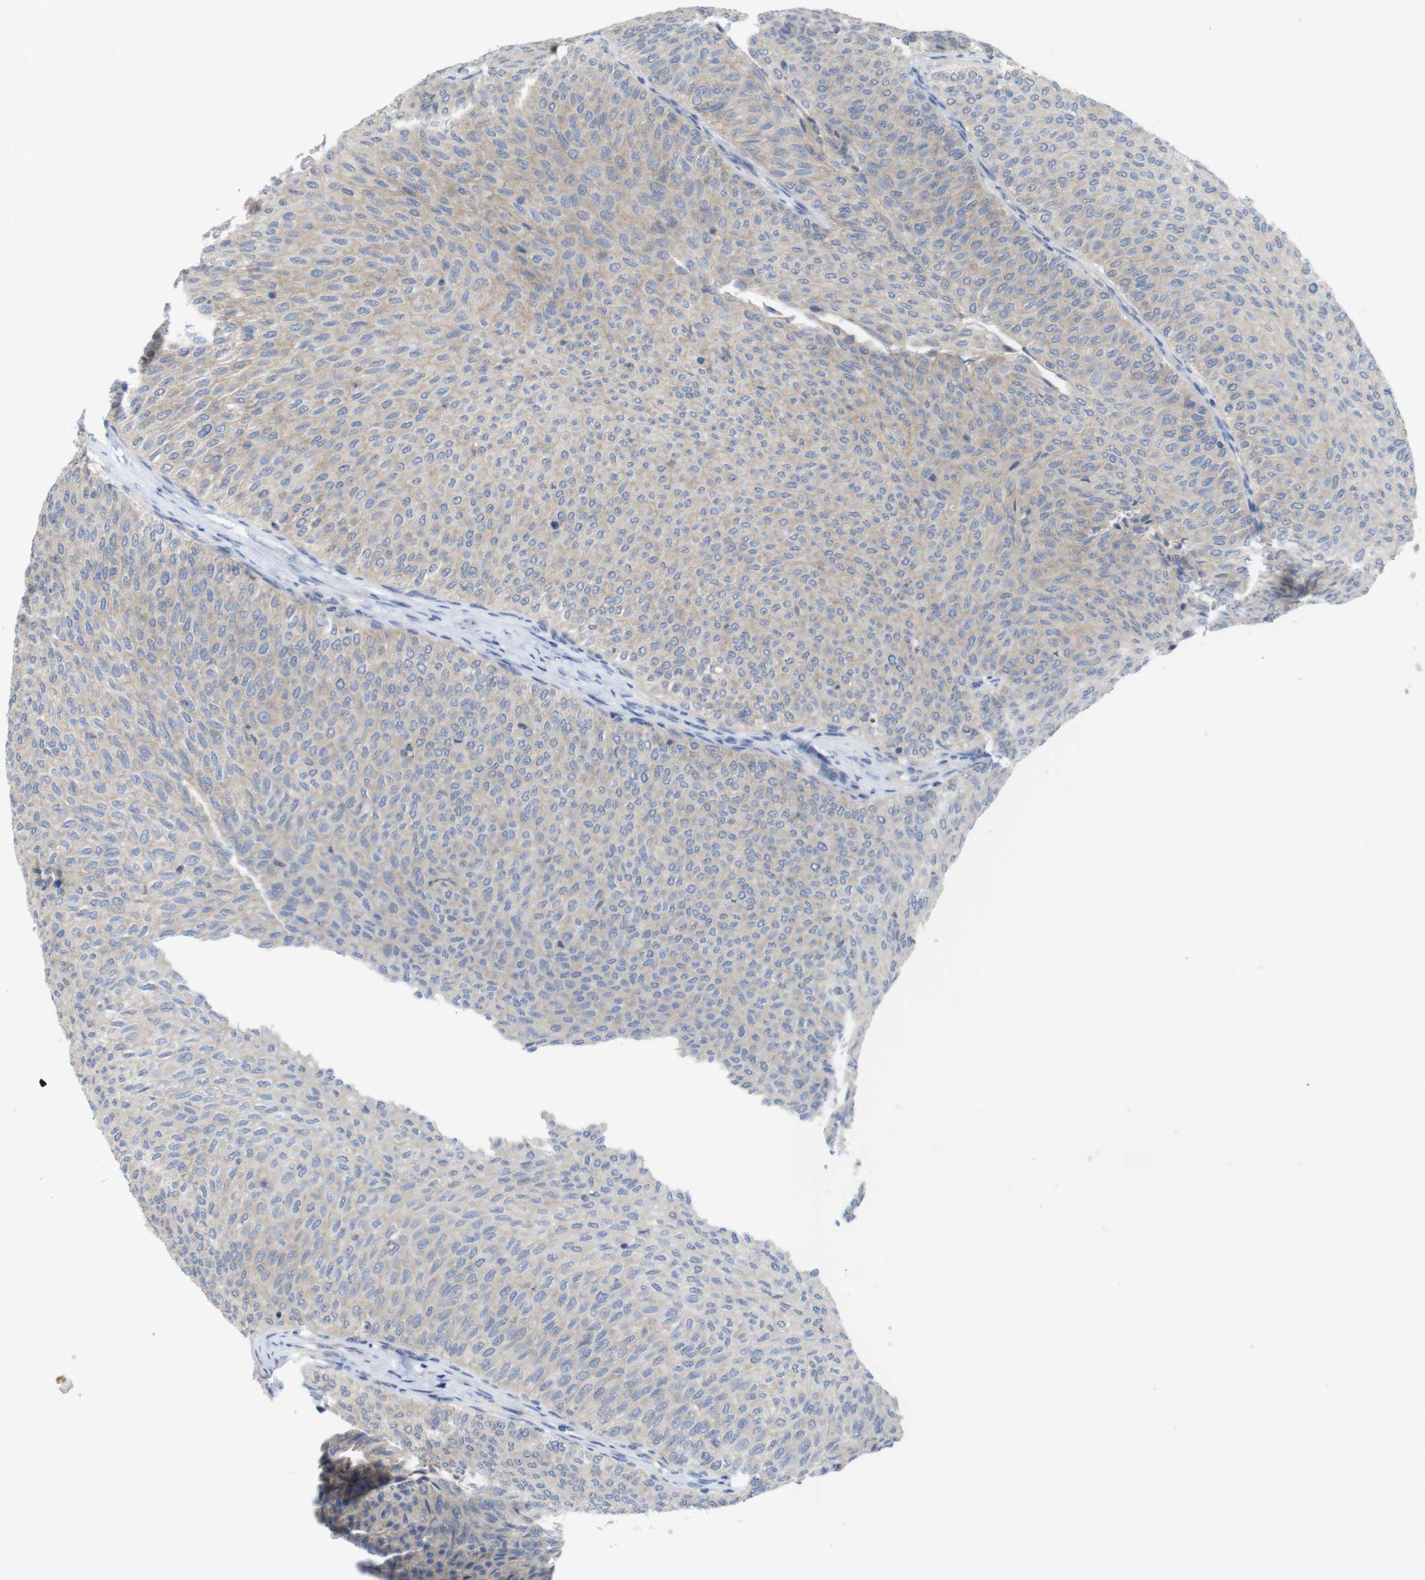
{"staining": {"intensity": "negative", "quantity": "none", "location": "none"}, "tissue": "urothelial cancer", "cell_type": "Tumor cells", "image_type": "cancer", "snomed": [{"axis": "morphology", "description": "Urothelial carcinoma, Low grade"}, {"axis": "topography", "description": "Urinary bladder"}], "caption": "The immunohistochemistry histopathology image has no significant positivity in tumor cells of urothelial cancer tissue.", "gene": "KIDINS220", "patient": {"sex": "male", "age": 78}}